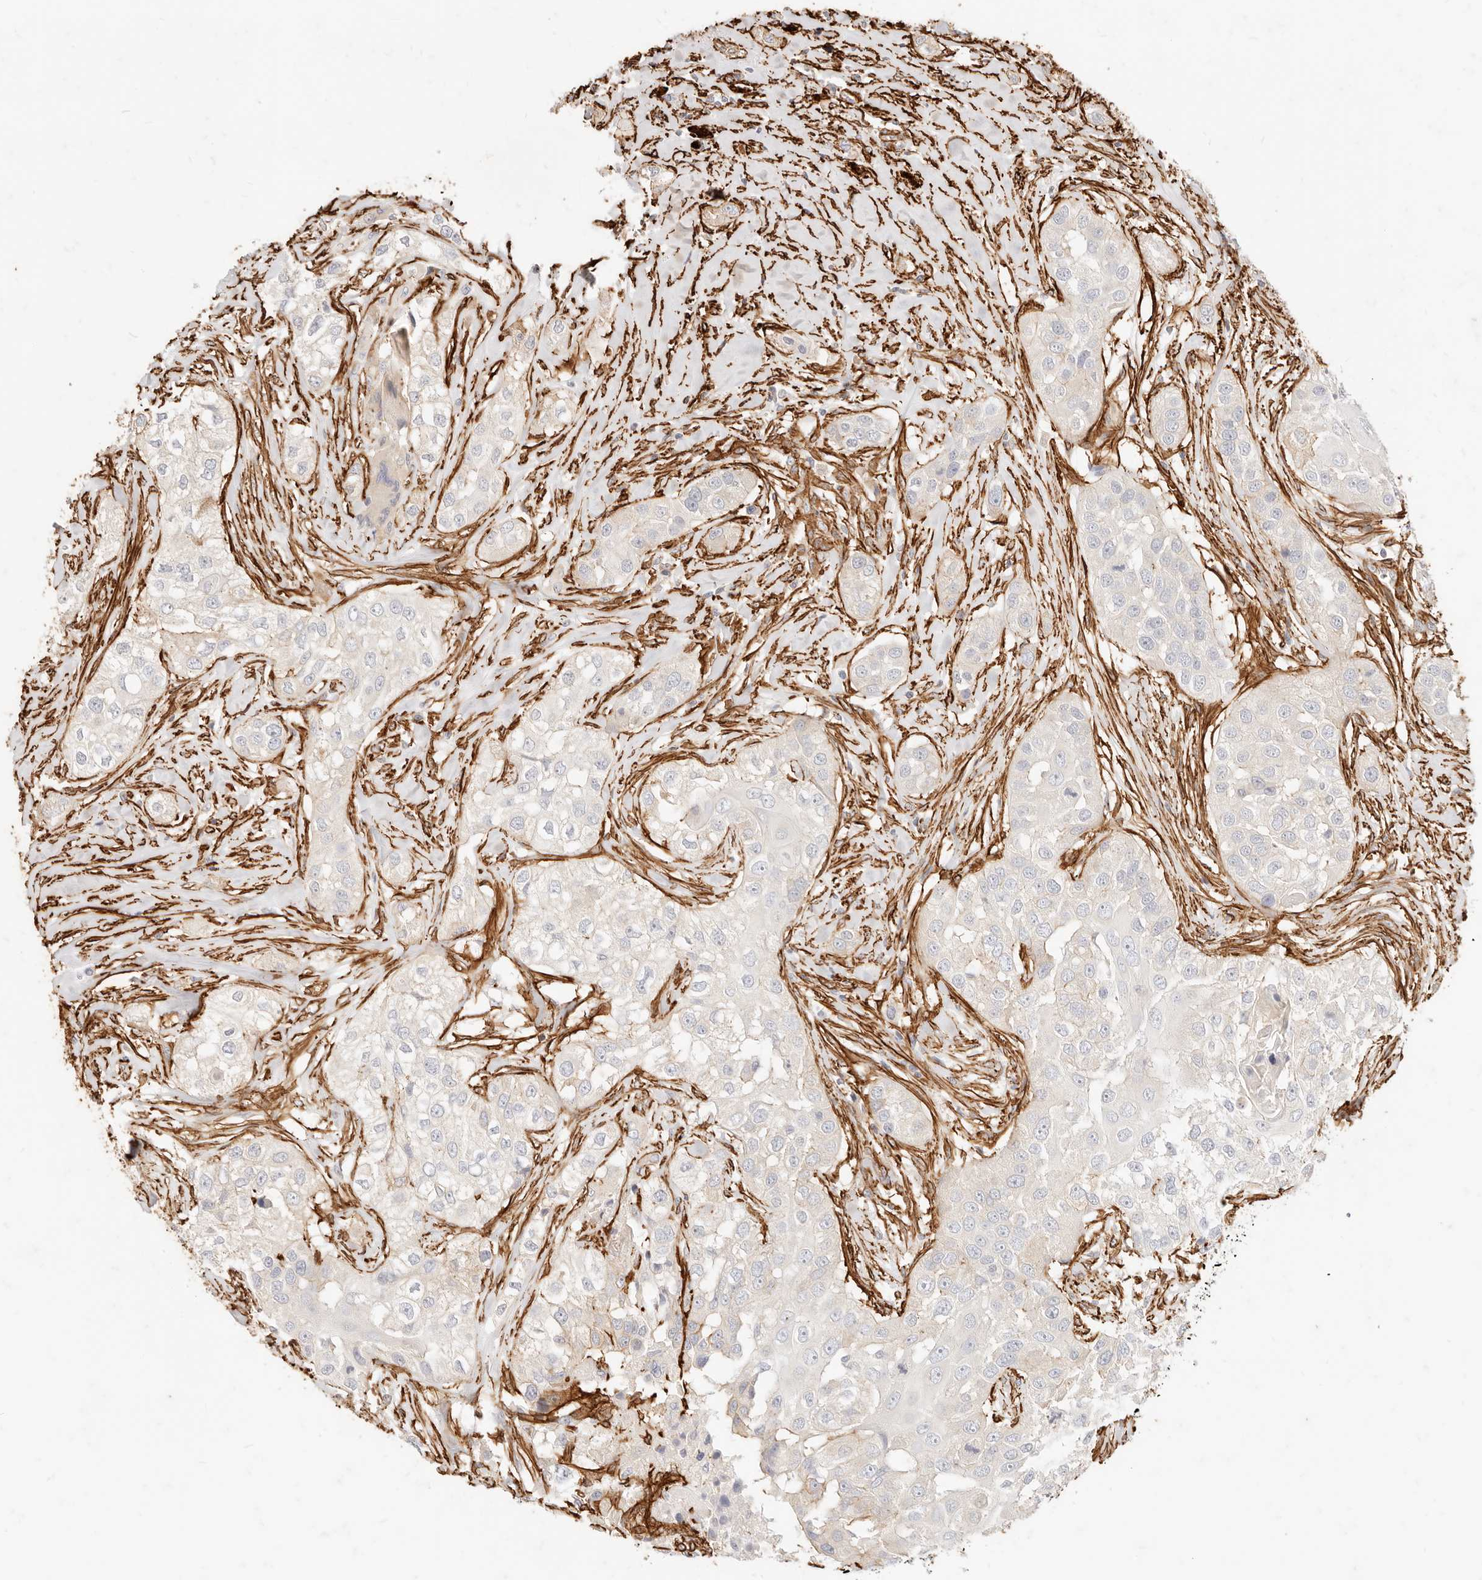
{"staining": {"intensity": "negative", "quantity": "none", "location": "none"}, "tissue": "head and neck cancer", "cell_type": "Tumor cells", "image_type": "cancer", "snomed": [{"axis": "morphology", "description": "Normal tissue, NOS"}, {"axis": "morphology", "description": "Squamous cell carcinoma, NOS"}, {"axis": "topography", "description": "Skeletal muscle"}, {"axis": "topography", "description": "Head-Neck"}], "caption": "This is an IHC image of human head and neck cancer. There is no expression in tumor cells.", "gene": "TMTC2", "patient": {"sex": "male", "age": 51}}